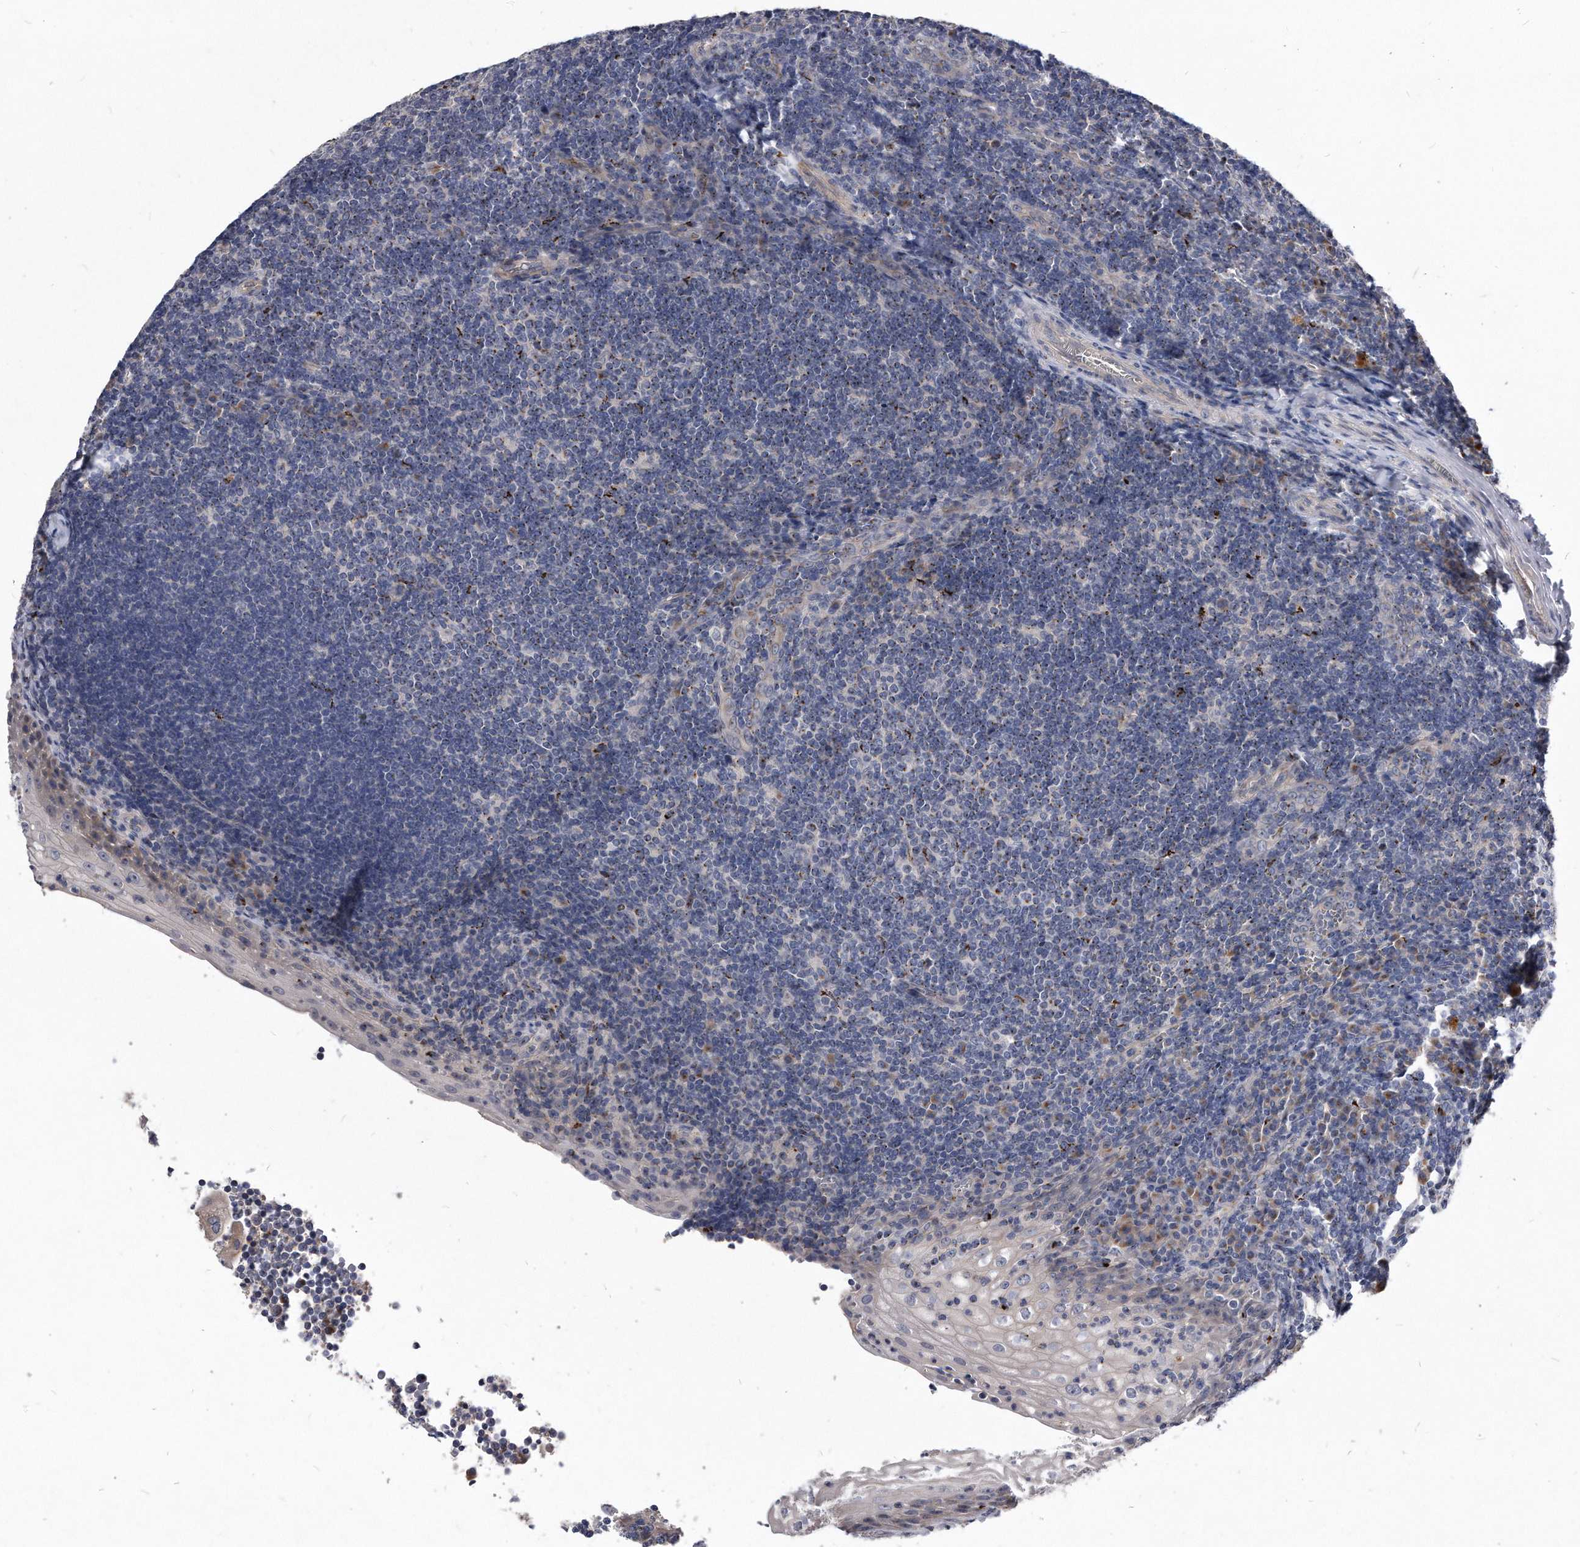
{"staining": {"intensity": "strong", "quantity": "<25%", "location": "cytoplasmic/membranous"}, "tissue": "tonsil", "cell_type": "Germinal center cells", "image_type": "normal", "snomed": [{"axis": "morphology", "description": "Normal tissue, NOS"}, {"axis": "topography", "description": "Tonsil"}], "caption": "A medium amount of strong cytoplasmic/membranous positivity is seen in approximately <25% of germinal center cells in normal tonsil.", "gene": "MGAT4A", "patient": {"sex": "male", "age": 37}}